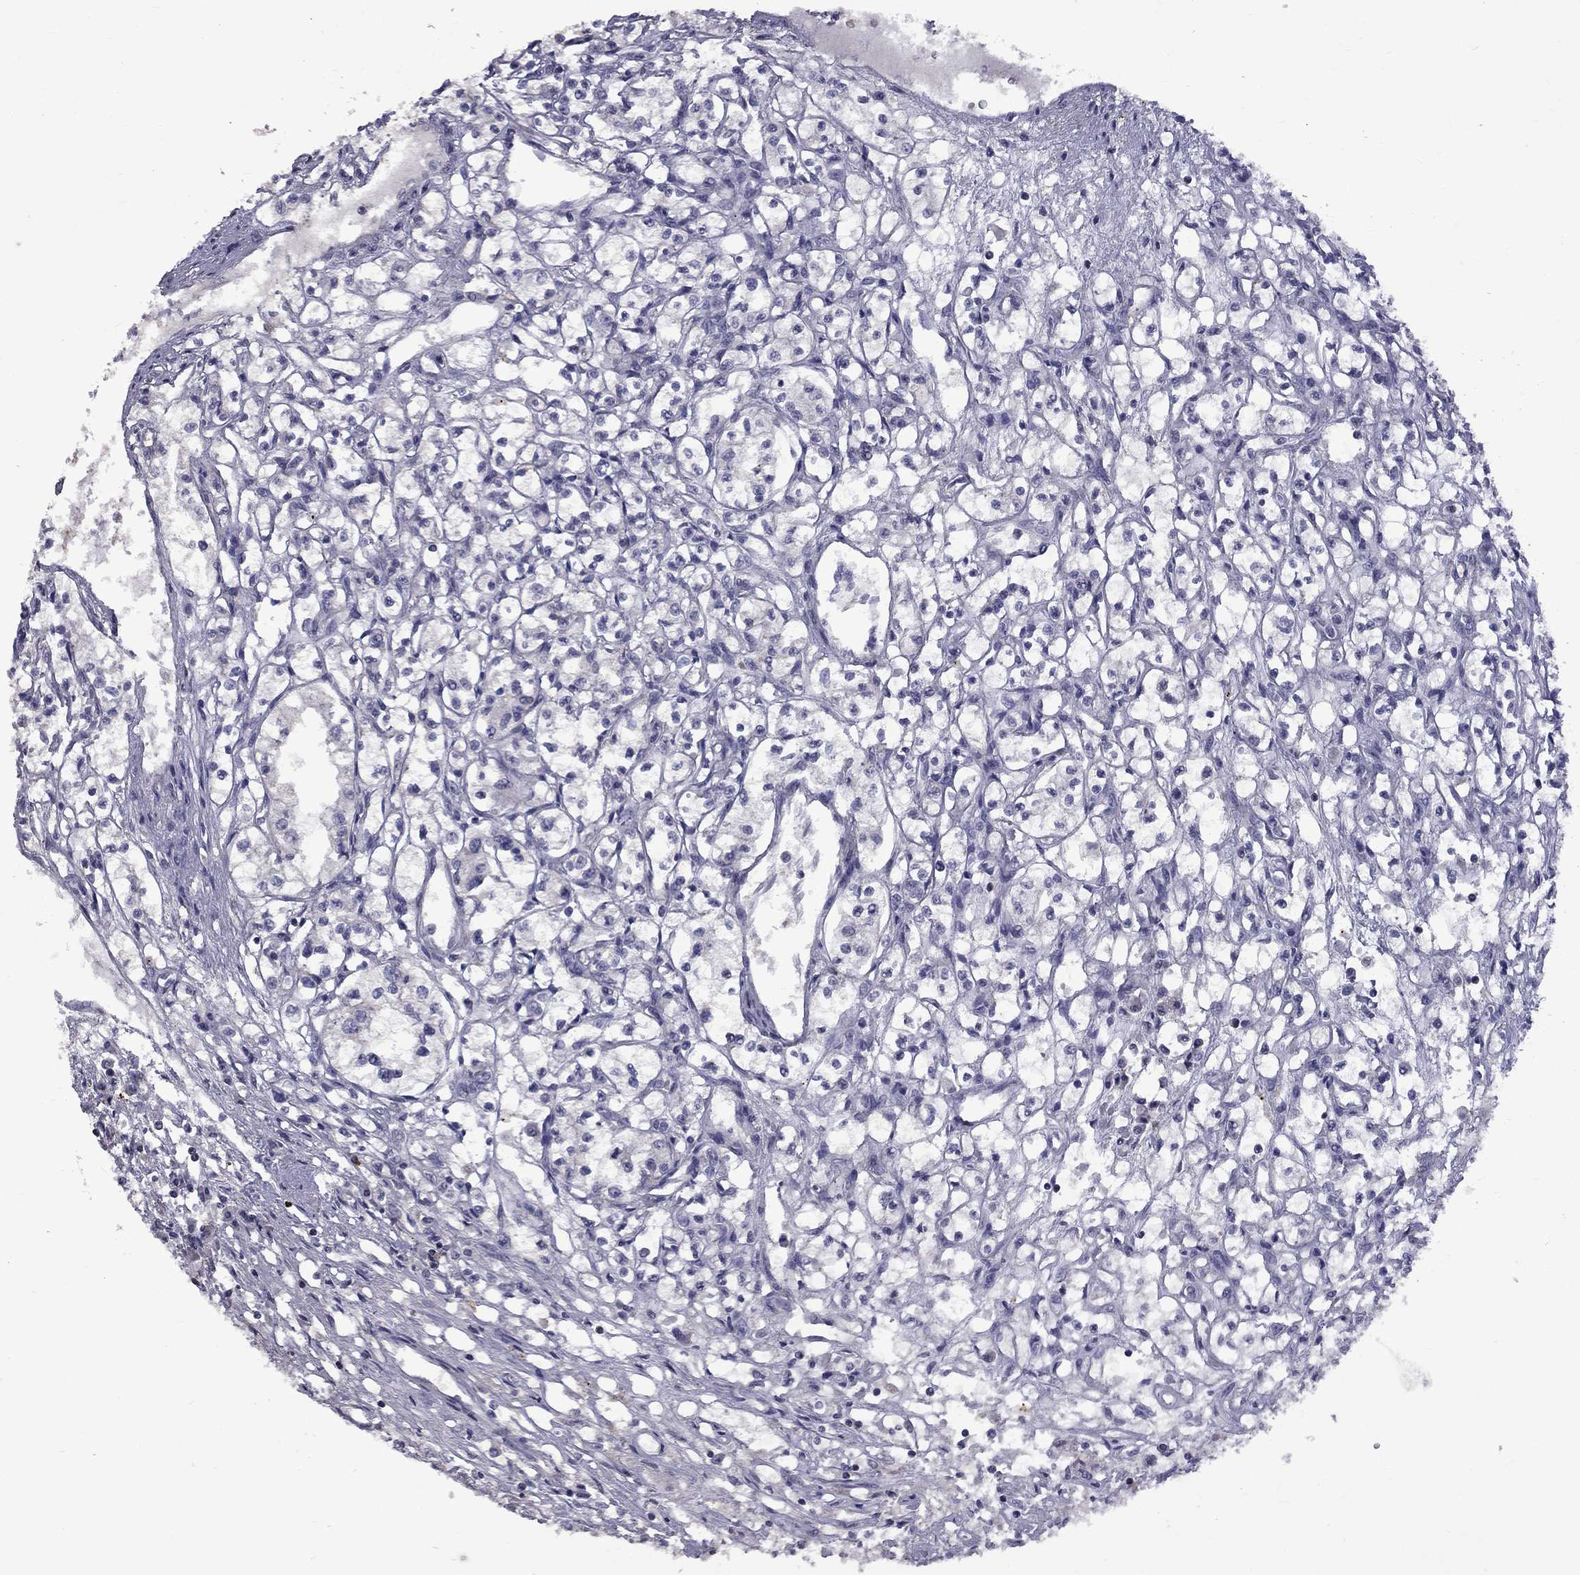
{"staining": {"intensity": "negative", "quantity": "none", "location": "none"}, "tissue": "renal cancer", "cell_type": "Tumor cells", "image_type": "cancer", "snomed": [{"axis": "morphology", "description": "Adenocarcinoma, NOS"}, {"axis": "topography", "description": "Kidney"}], "caption": "DAB (3,3'-diaminobenzidine) immunohistochemical staining of renal cancer reveals no significant expression in tumor cells.", "gene": "SNTA1", "patient": {"sex": "male", "age": 56}}